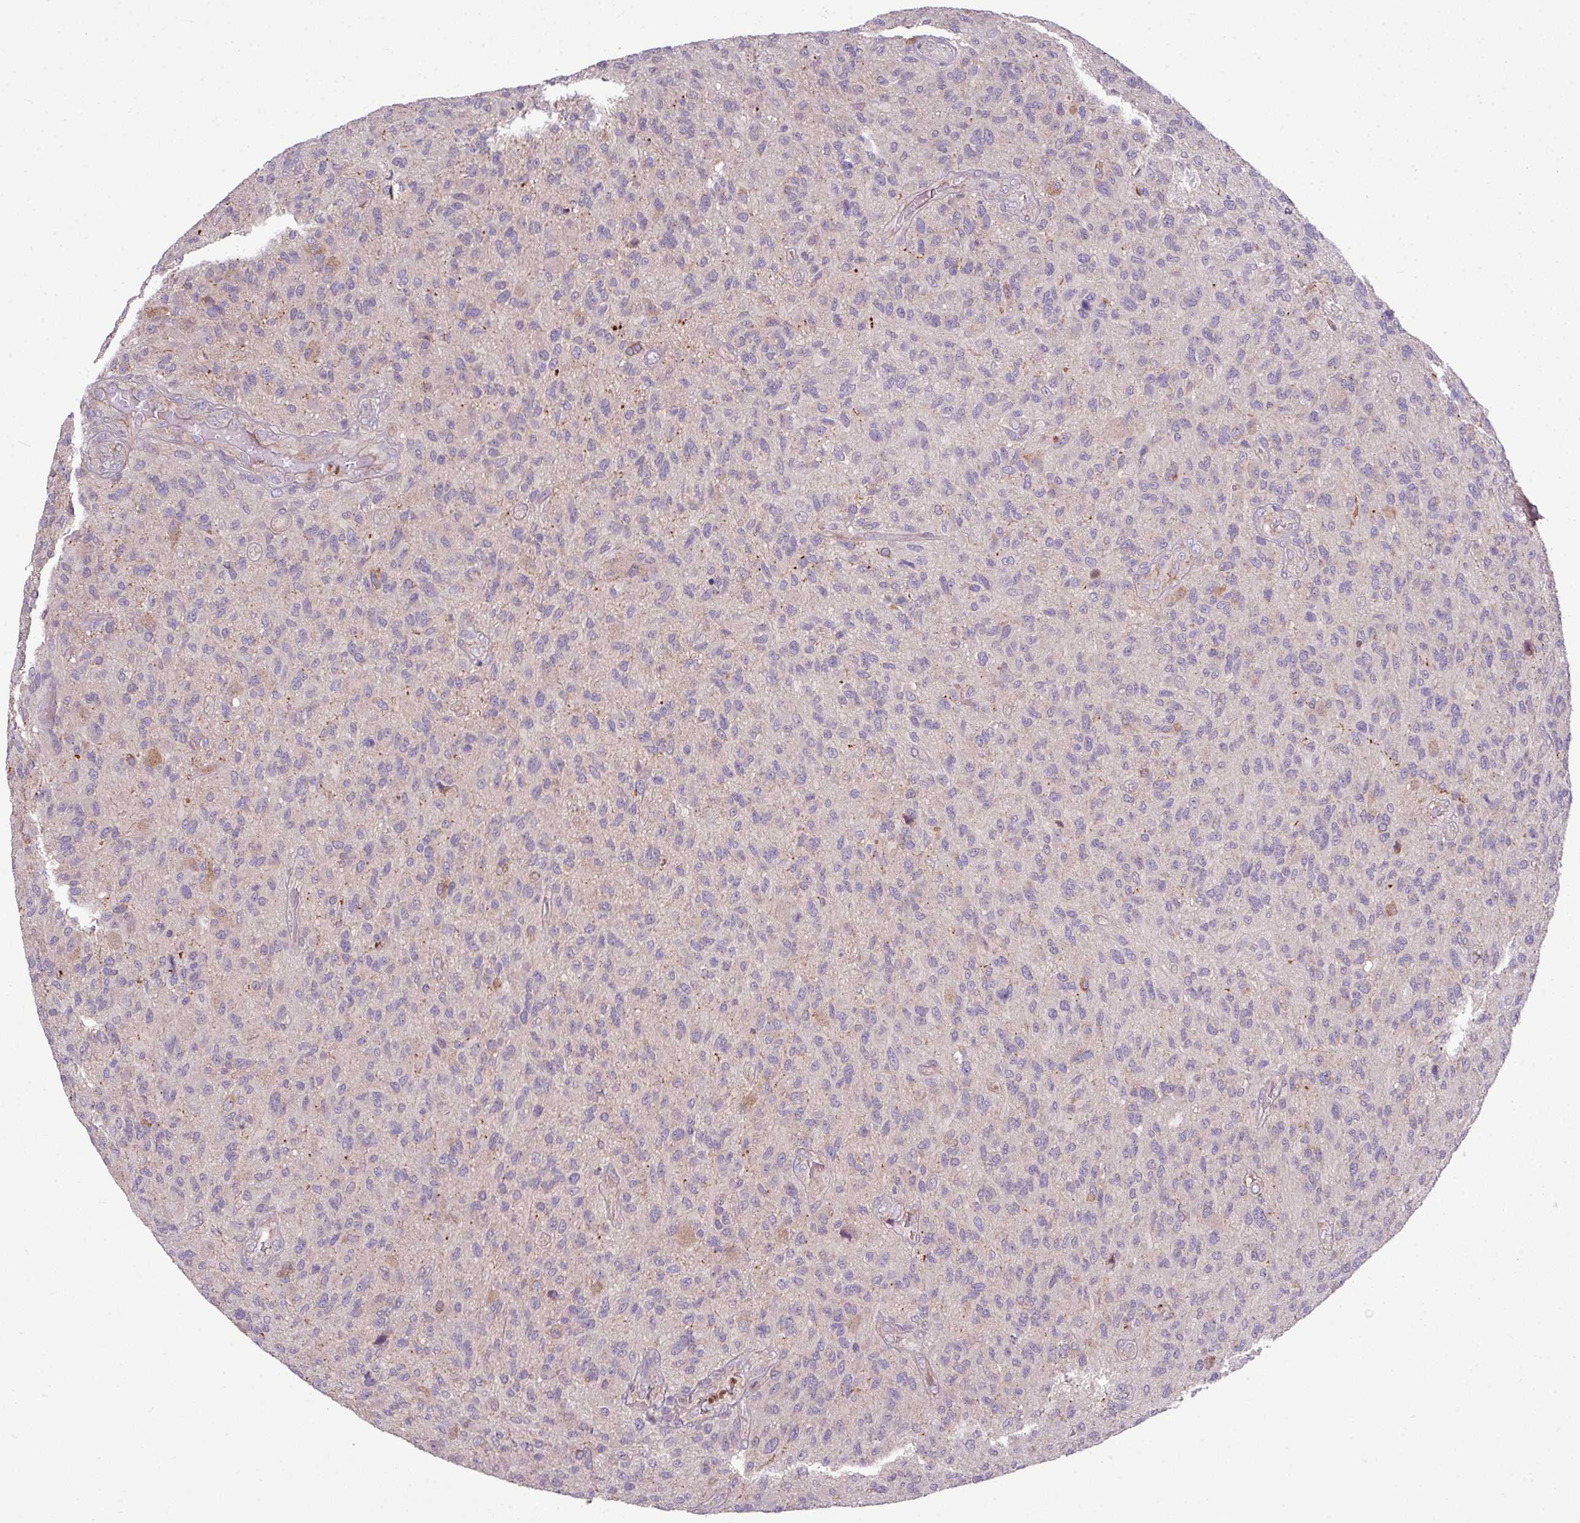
{"staining": {"intensity": "negative", "quantity": "none", "location": "none"}, "tissue": "glioma", "cell_type": "Tumor cells", "image_type": "cancer", "snomed": [{"axis": "morphology", "description": "Glioma, malignant, High grade"}, {"axis": "topography", "description": "Brain"}], "caption": "Tumor cells are negative for protein expression in human glioma.", "gene": "PAPLN", "patient": {"sex": "male", "age": 47}}